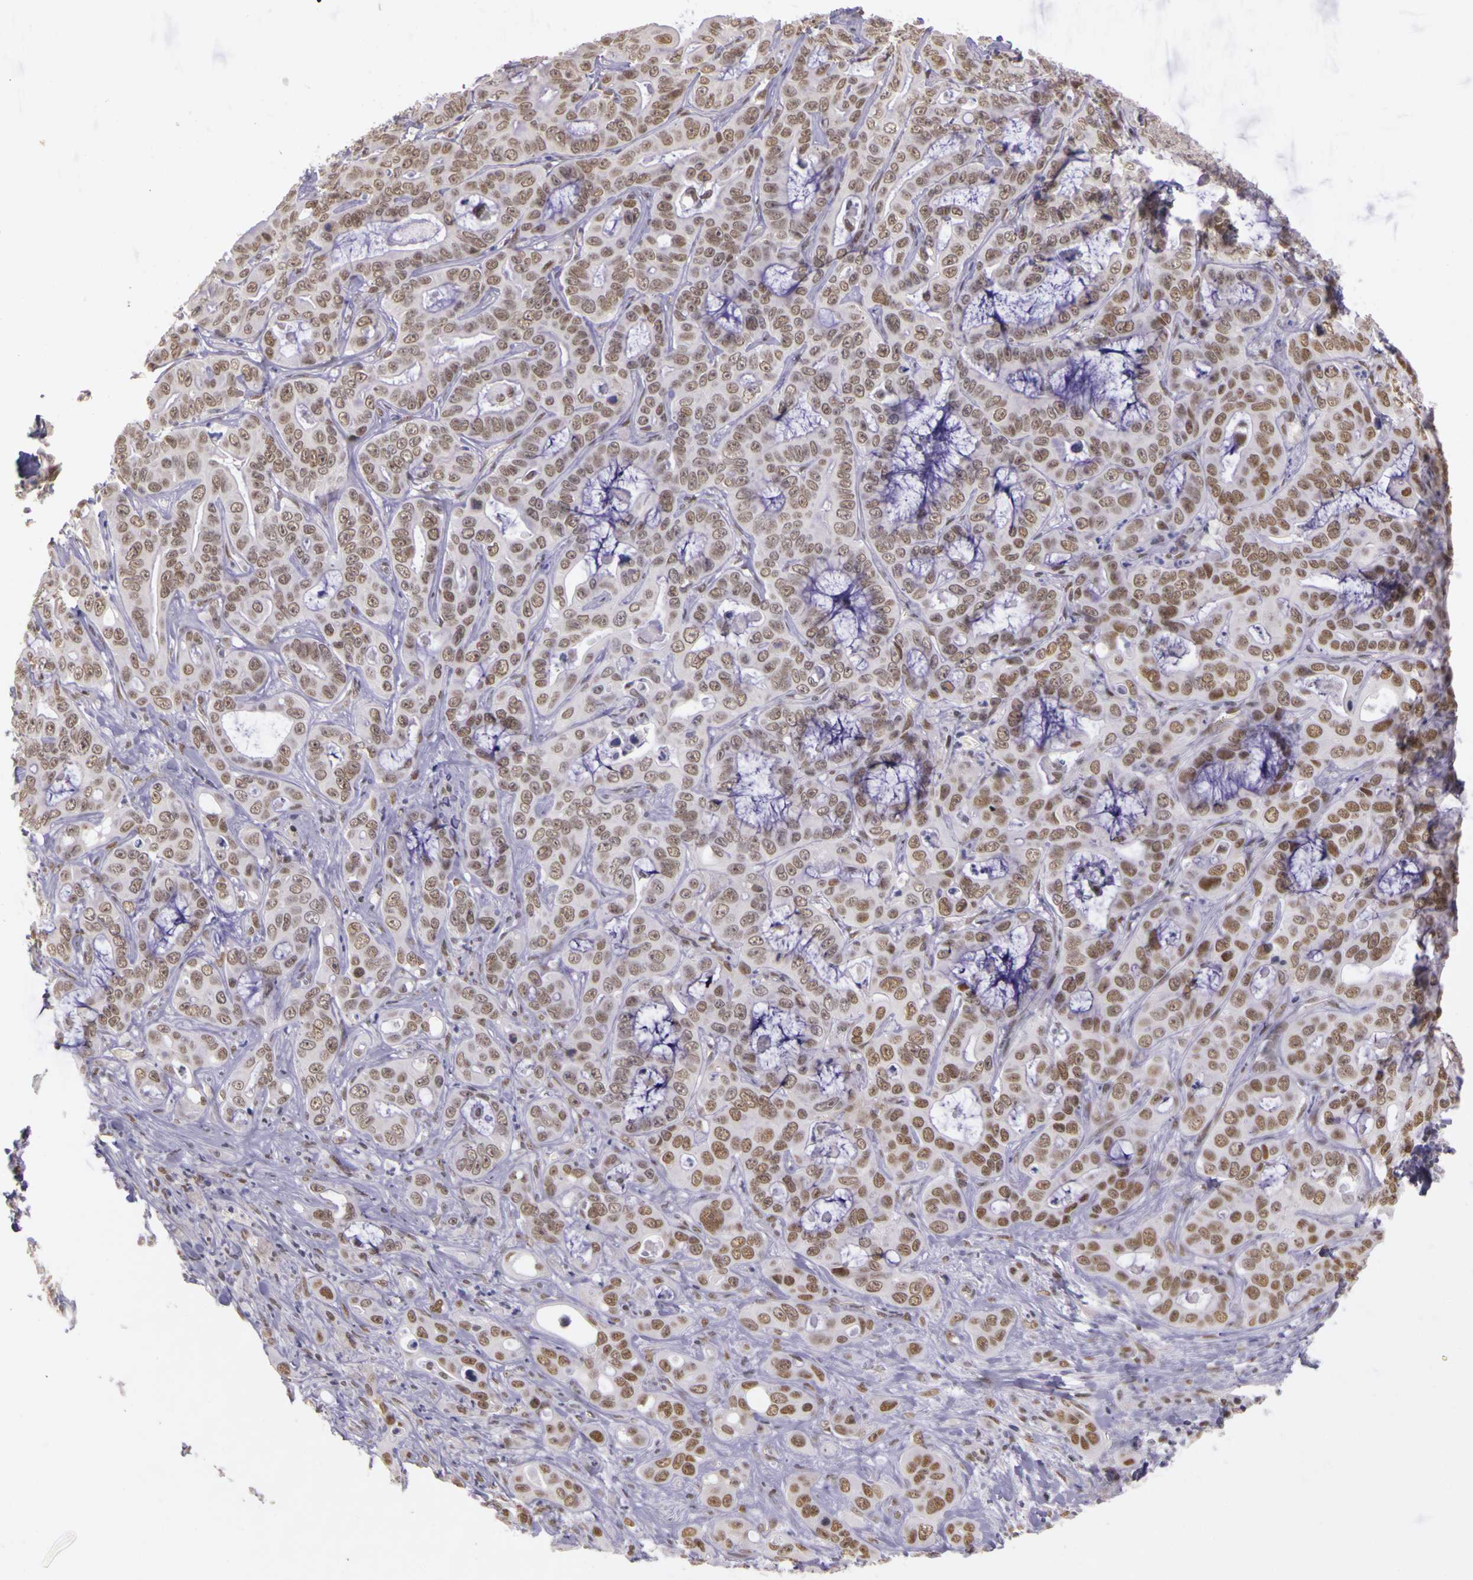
{"staining": {"intensity": "weak", "quantity": ">75%", "location": "nuclear"}, "tissue": "liver cancer", "cell_type": "Tumor cells", "image_type": "cancer", "snomed": [{"axis": "morphology", "description": "Cholangiocarcinoma"}, {"axis": "topography", "description": "Liver"}], "caption": "Brown immunohistochemical staining in cholangiocarcinoma (liver) reveals weak nuclear positivity in about >75% of tumor cells. (DAB (3,3'-diaminobenzidine) = brown stain, brightfield microscopy at high magnification).", "gene": "WDR13", "patient": {"sex": "female", "age": 79}}